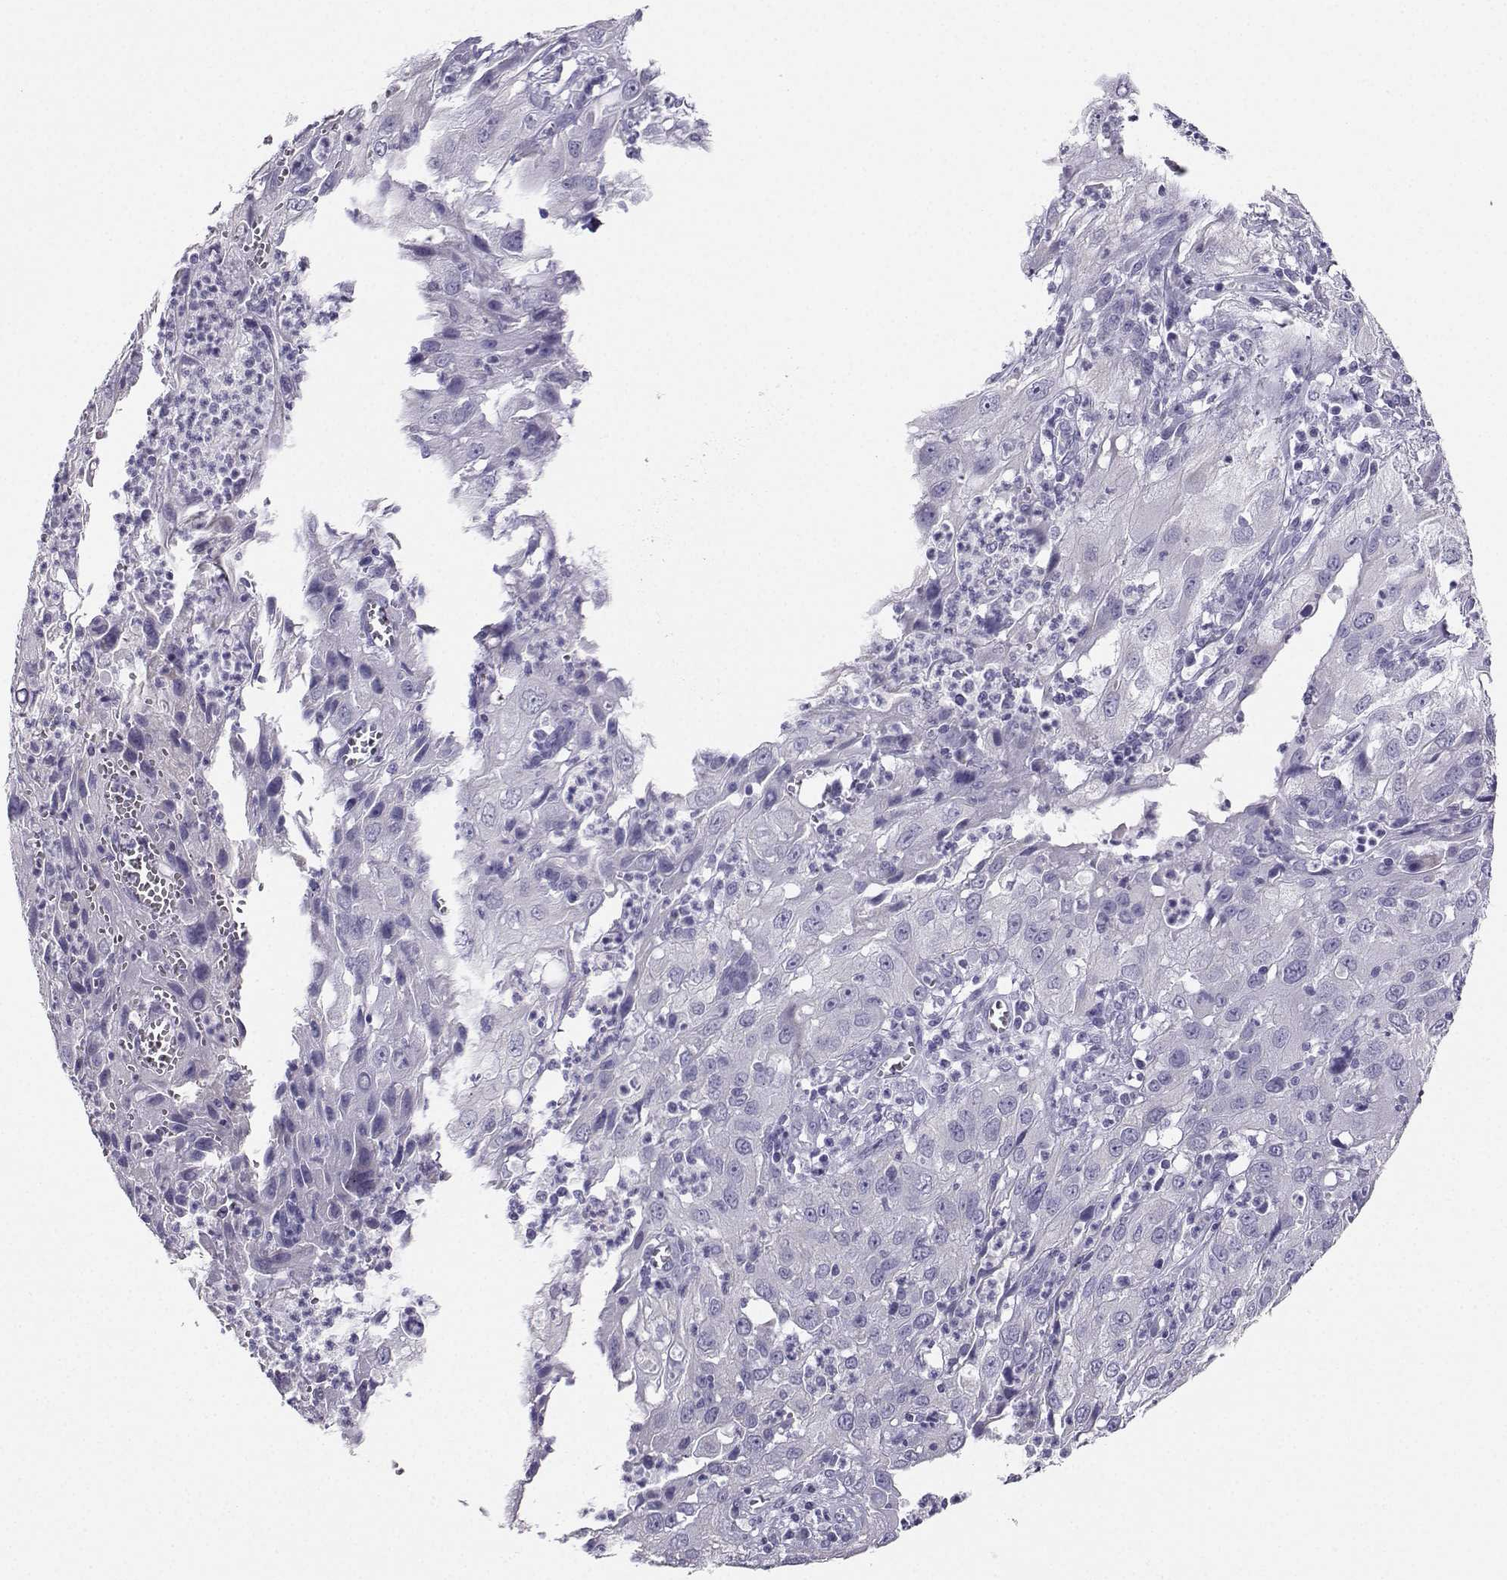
{"staining": {"intensity": "negative", "quantity": "none", "location": "none"}, "tissue": "cervical cancer", "cell_type": "Tumor cells", "image_type": "cancer", "snomed": [{"axis": "morphology", "description": "Squamous cell carcinoma, NOS"}, {"axis": "topography", "description": "Cervix"}], "caption": "Immunohistochemistry photomicrograph of neoplastic tissue: squamous cell carcinoma (cervical) stained with DAB shows no significant protein staining in tumor cells.", "gene": "AVP", "patient": {"sex": "female", "age": 32}}